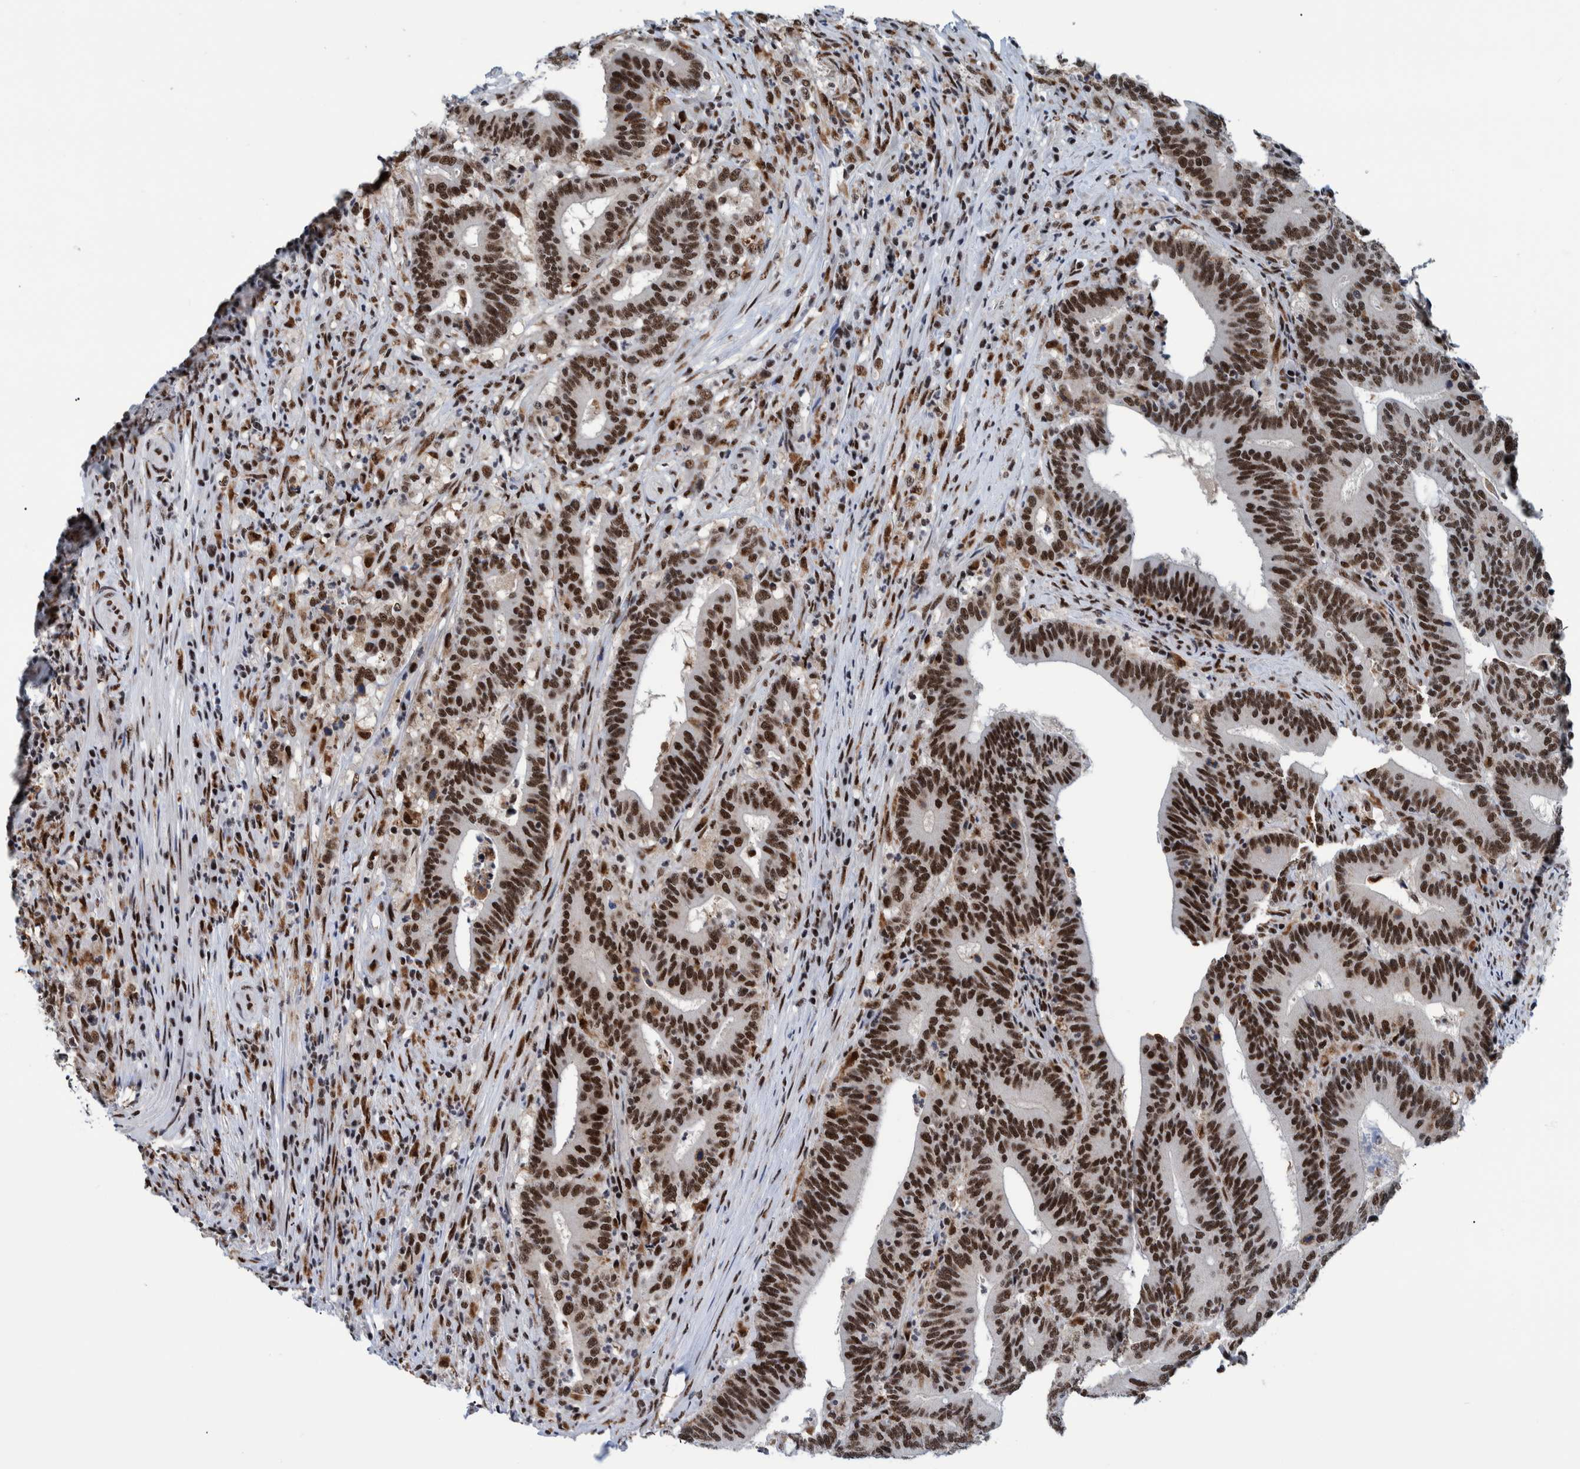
{"staining": {"intensity": "strong", "quantity": ">75%", "location": "nuclear"}, "tissue": "colorectal cancer", "cell_type": "Tumor cells", "image_type": "cancer", "snomed": [{"axis": "morphology", "description": "Adenocarcinoma, NOS"}, {"axis": "topography", "description": "Colon"}], "caption": "DAB immunohistochemical staining of human colorectal adenocarcinoma exhibits strong nuclear protein positivity in approximately >75% of tumor cells. Nuclei are stained in blue.", "gene": "EFTUD2", "patient": {"sex": "female", "age": 66}}